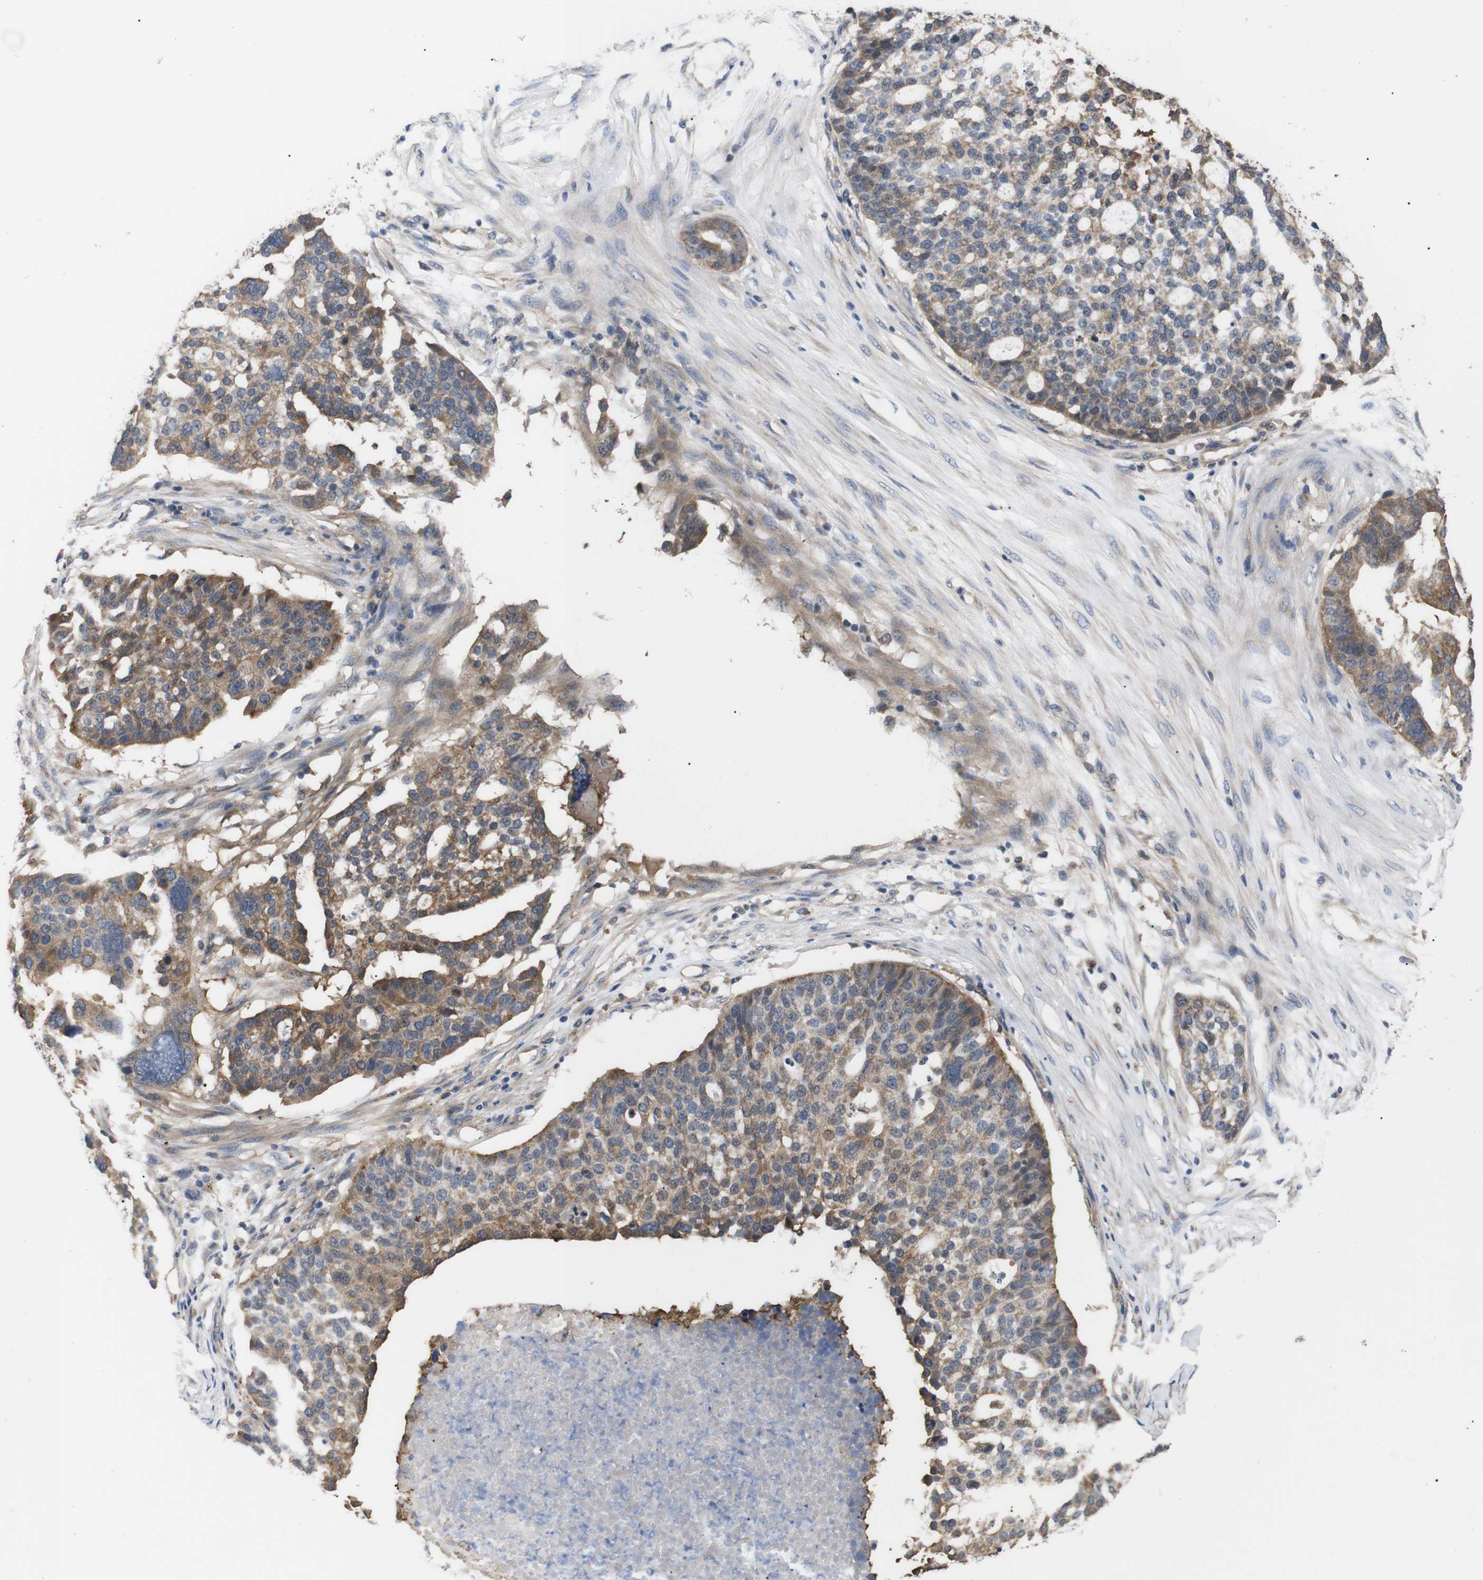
{"staining": {"intensity": "moderate", "quantity": ">75%", "location": "cytoplasmic/membranous"}, "tissue": "ovarian cancer", "cell_type": "Tumor cells", "image_type": "cancer", "snomed": [{"axis": "morphology", "description": "Cystadenocarcinoma, serous, NOS"}, {"axis": "topography", "description": "Ovary"}], "caption": "The photomicrograph shows immunohistochemical staining of ovarian serous cystadenocarcinoma. There is moderate cytoplasmic/membranous staining is identified in approximately >75% of tumor cells.", "gene": "DDR1", "patient": {"sex": "female", "age": 59}}